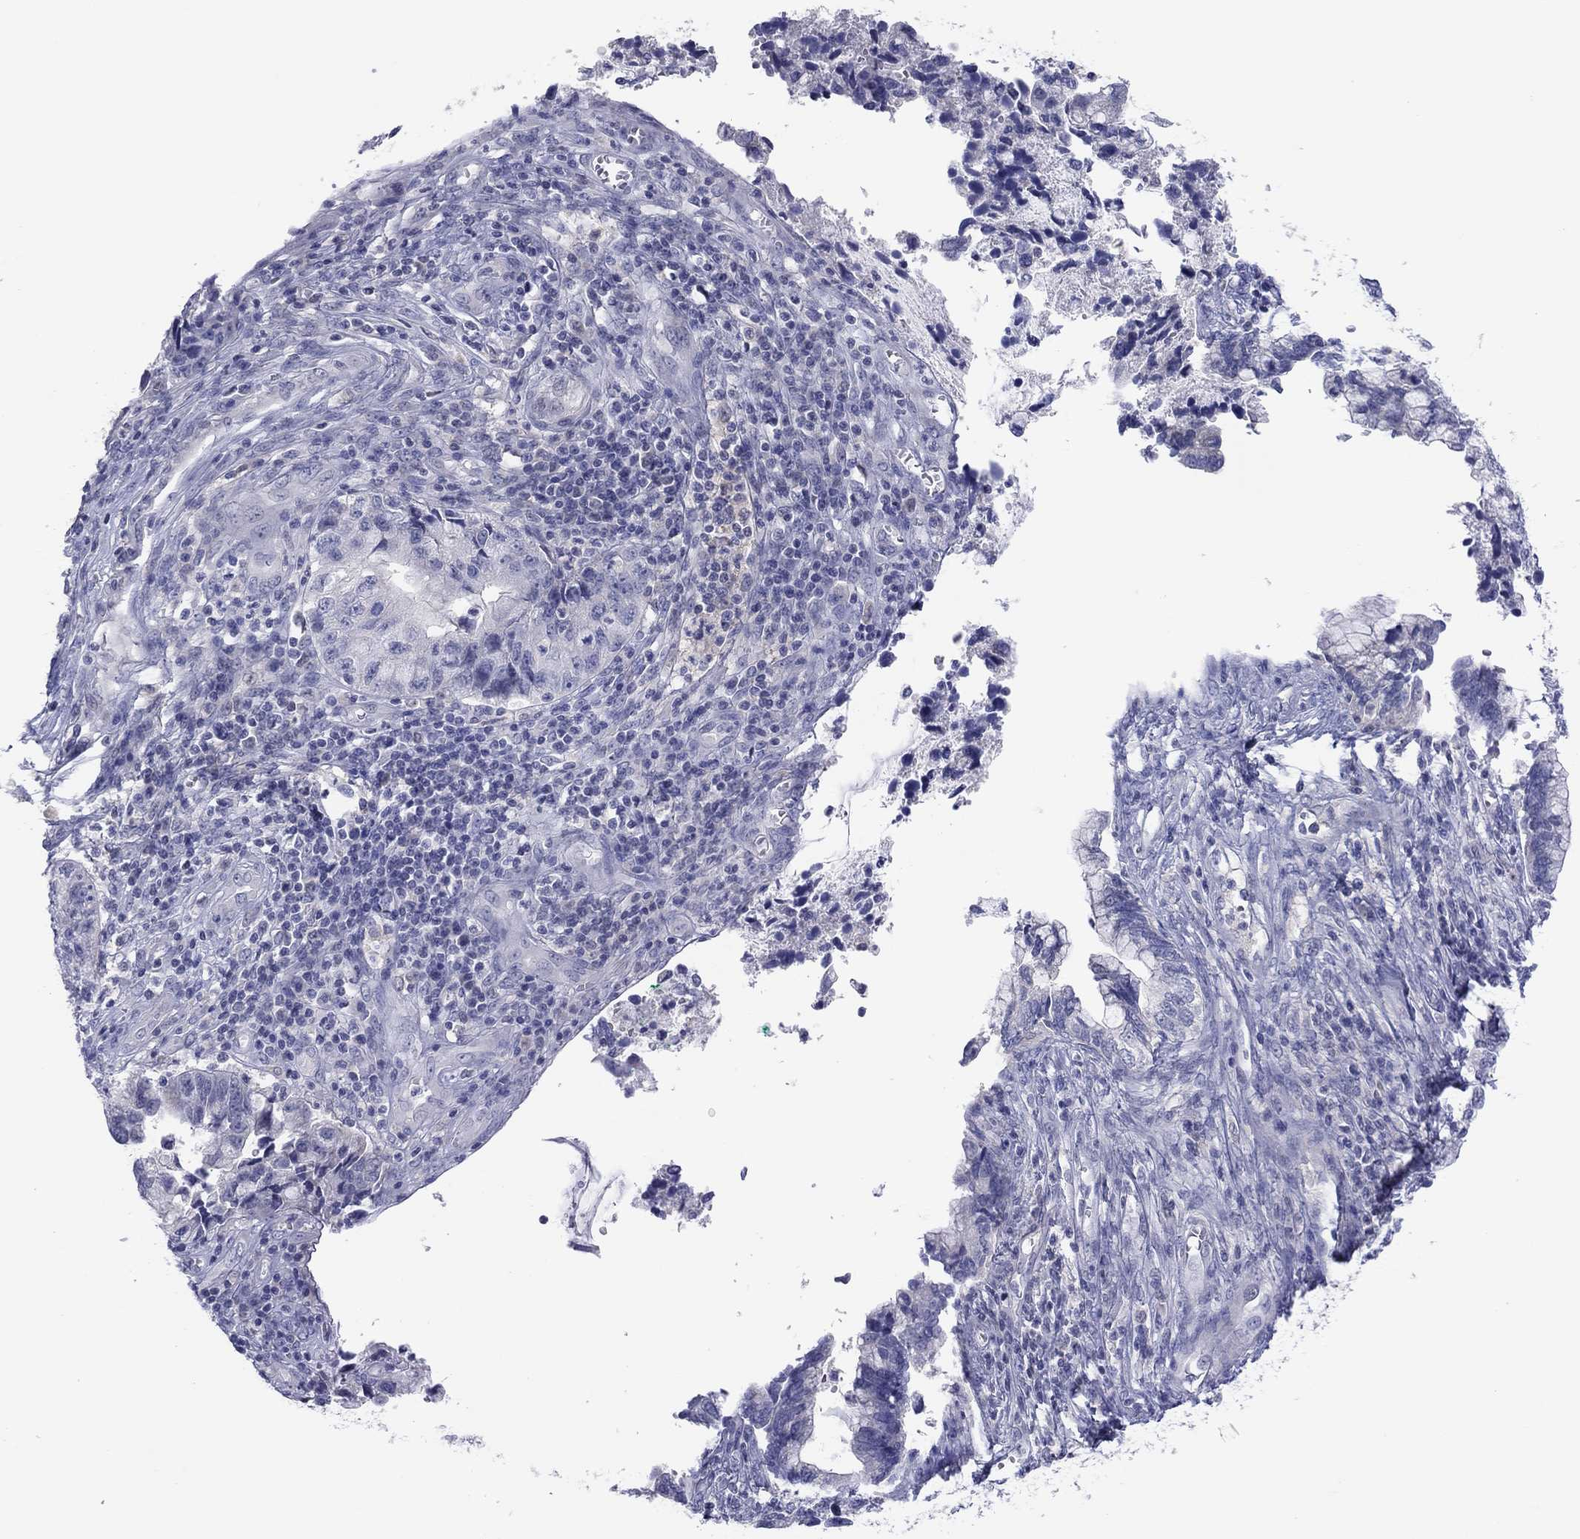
{"staining": {"intensity": "negative", "quantity": "none", "location": "none"}, "tissue": "cervical cancer", "cell_type": "Tumor cells", "image_type": "cancer", "snomed": [{"axis": "morphology", "description": "Adenocarcinoma, NOS"}, {"axis": "topography", "description": "Cervix"}], "caption": "An image of cervical adenocarcinoma stained for a protein reveals no brown staining in tumor cells.", "gene": "CYP2B6", "patient": {"sex": "female", "age": 44}}